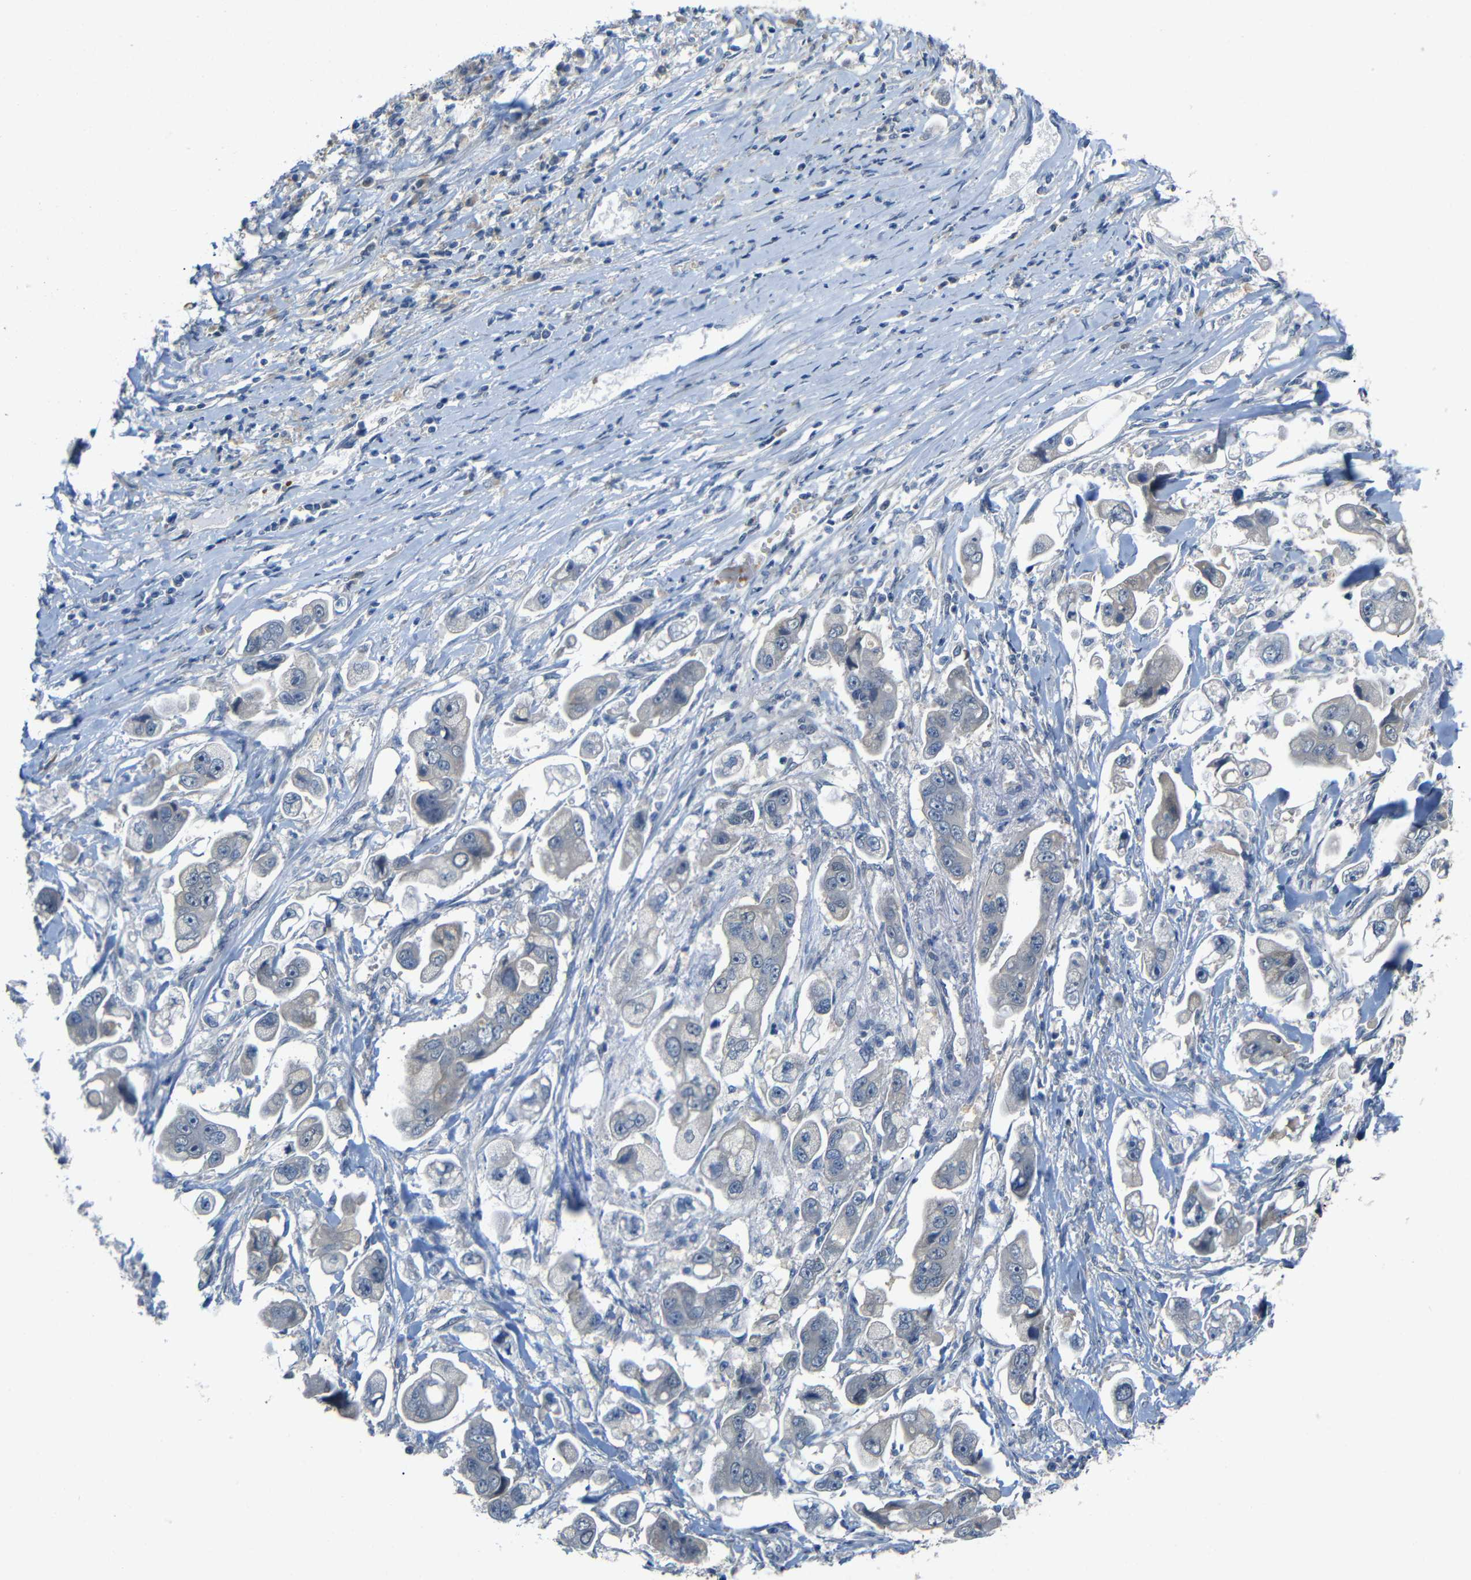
{"staining": {"intensity": "weak", "quantity": "<25%", "location": "cytoplasmic/membranous"}, "tissue": "stomach cancer", "cell_type": "Tumor cells", "image_type": "cancer", "snomed": [{"axis": "morphology", "description": "Adenocarcinoma, NOS"}, {"axis": "topography", "description": "Stomach"}], "caption": "An immunohistochemistry (IHC) image of adenocarcinoma (stomach) is shown. There is no staining in tumor cells of adenocarcinoma (stomach).", "gene": "TBC1D32", "patient": {"sex": "male", "age": 62}}